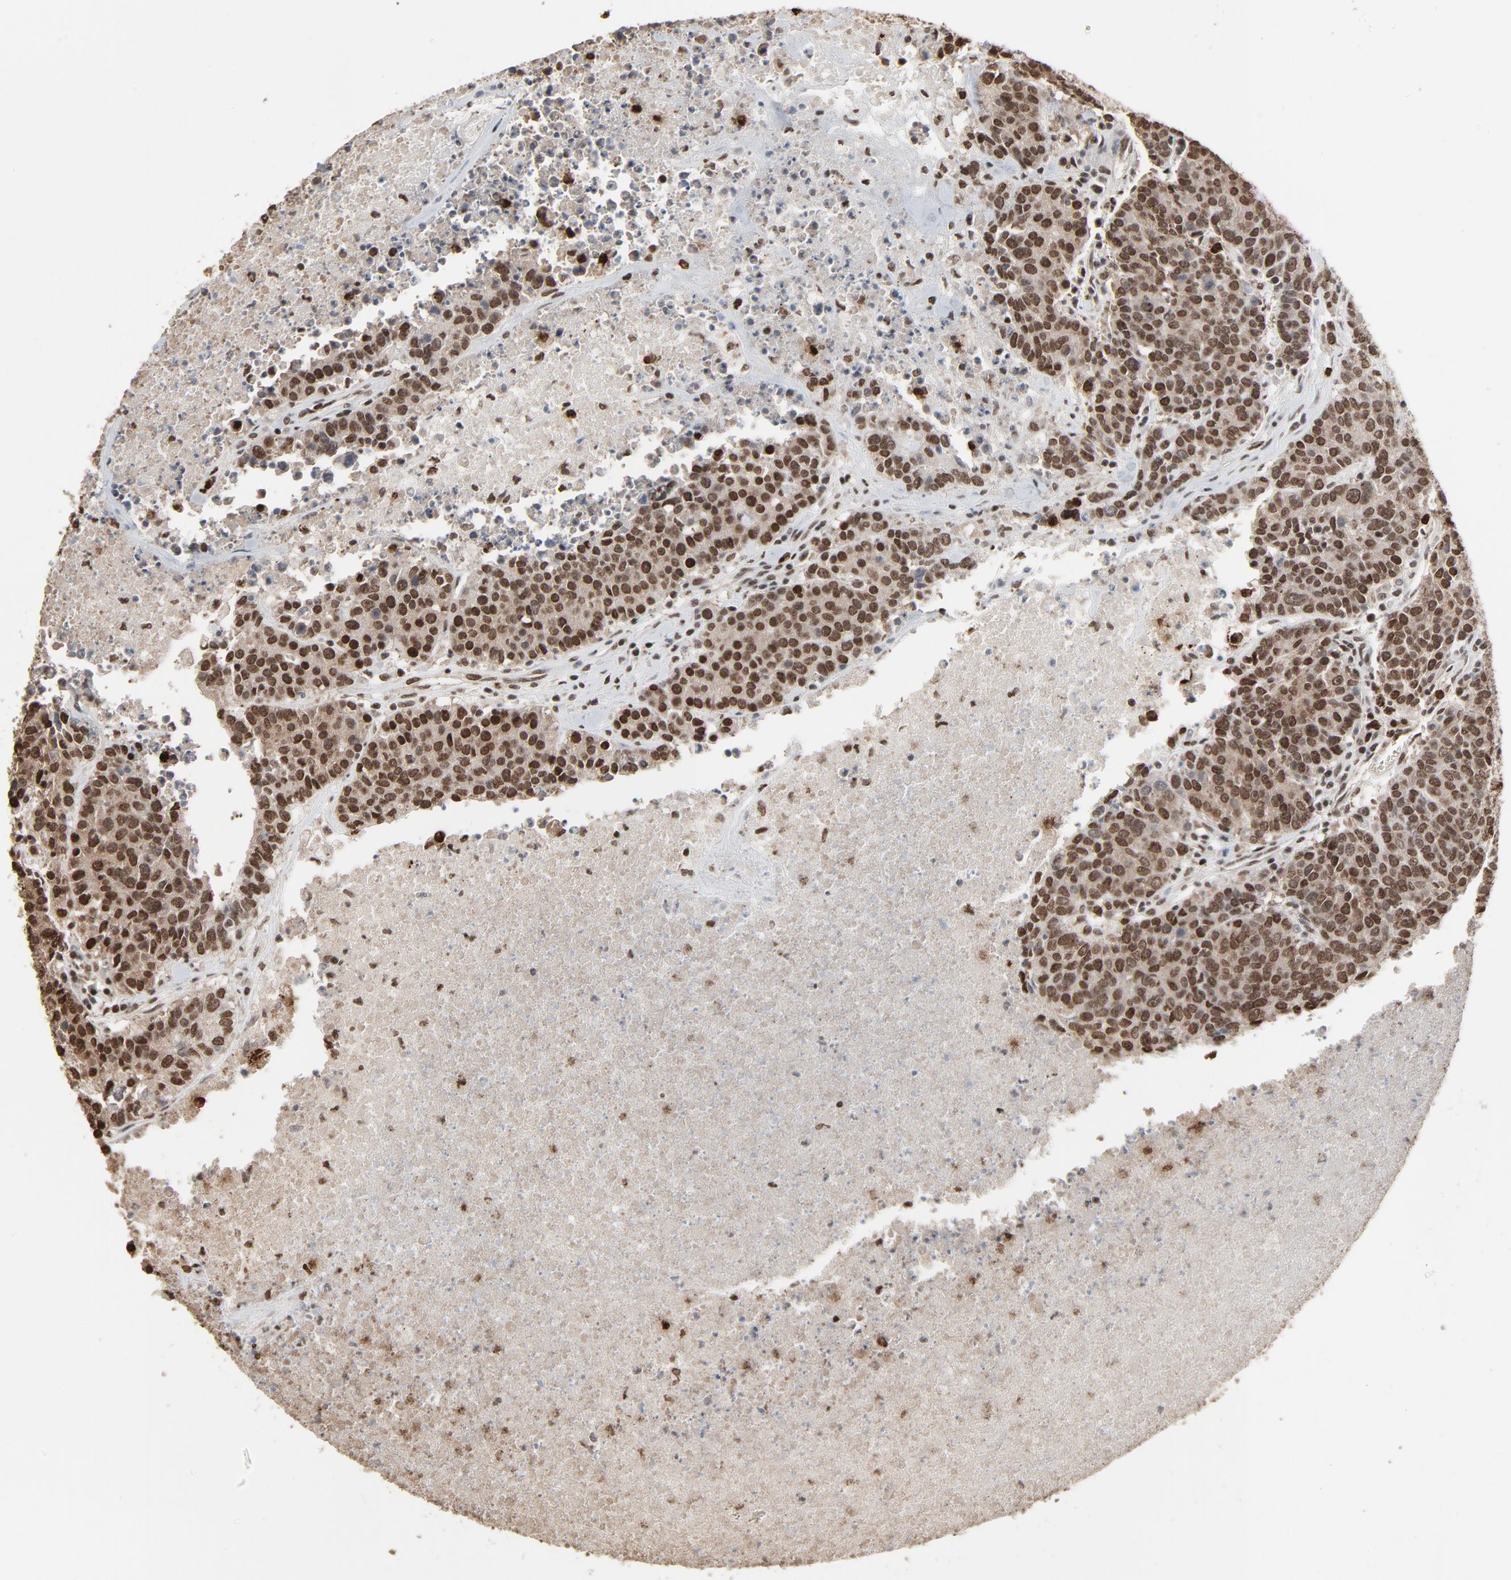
{"staining": {"intensity": "strong", "quantity": ">75%", "location": "nuclear"}, "tissue": "colorectal cancer", "cell_type": "Tumor cells", "image_type": "cancer", "snomed": [{"axis": "morphology", "description": "Adenocarcinoma, NOS"}, {"axis": "topography", "description": "Colon"}], "caption": "The micrograph exhibits immunohistochemical staining of adenocarcinoma (colorectal). There is strong nuclear positivity is seen in about >75% of tumor cells.", "gene": "MEIS2", "patient": {"sex": "female", "age": 53}}